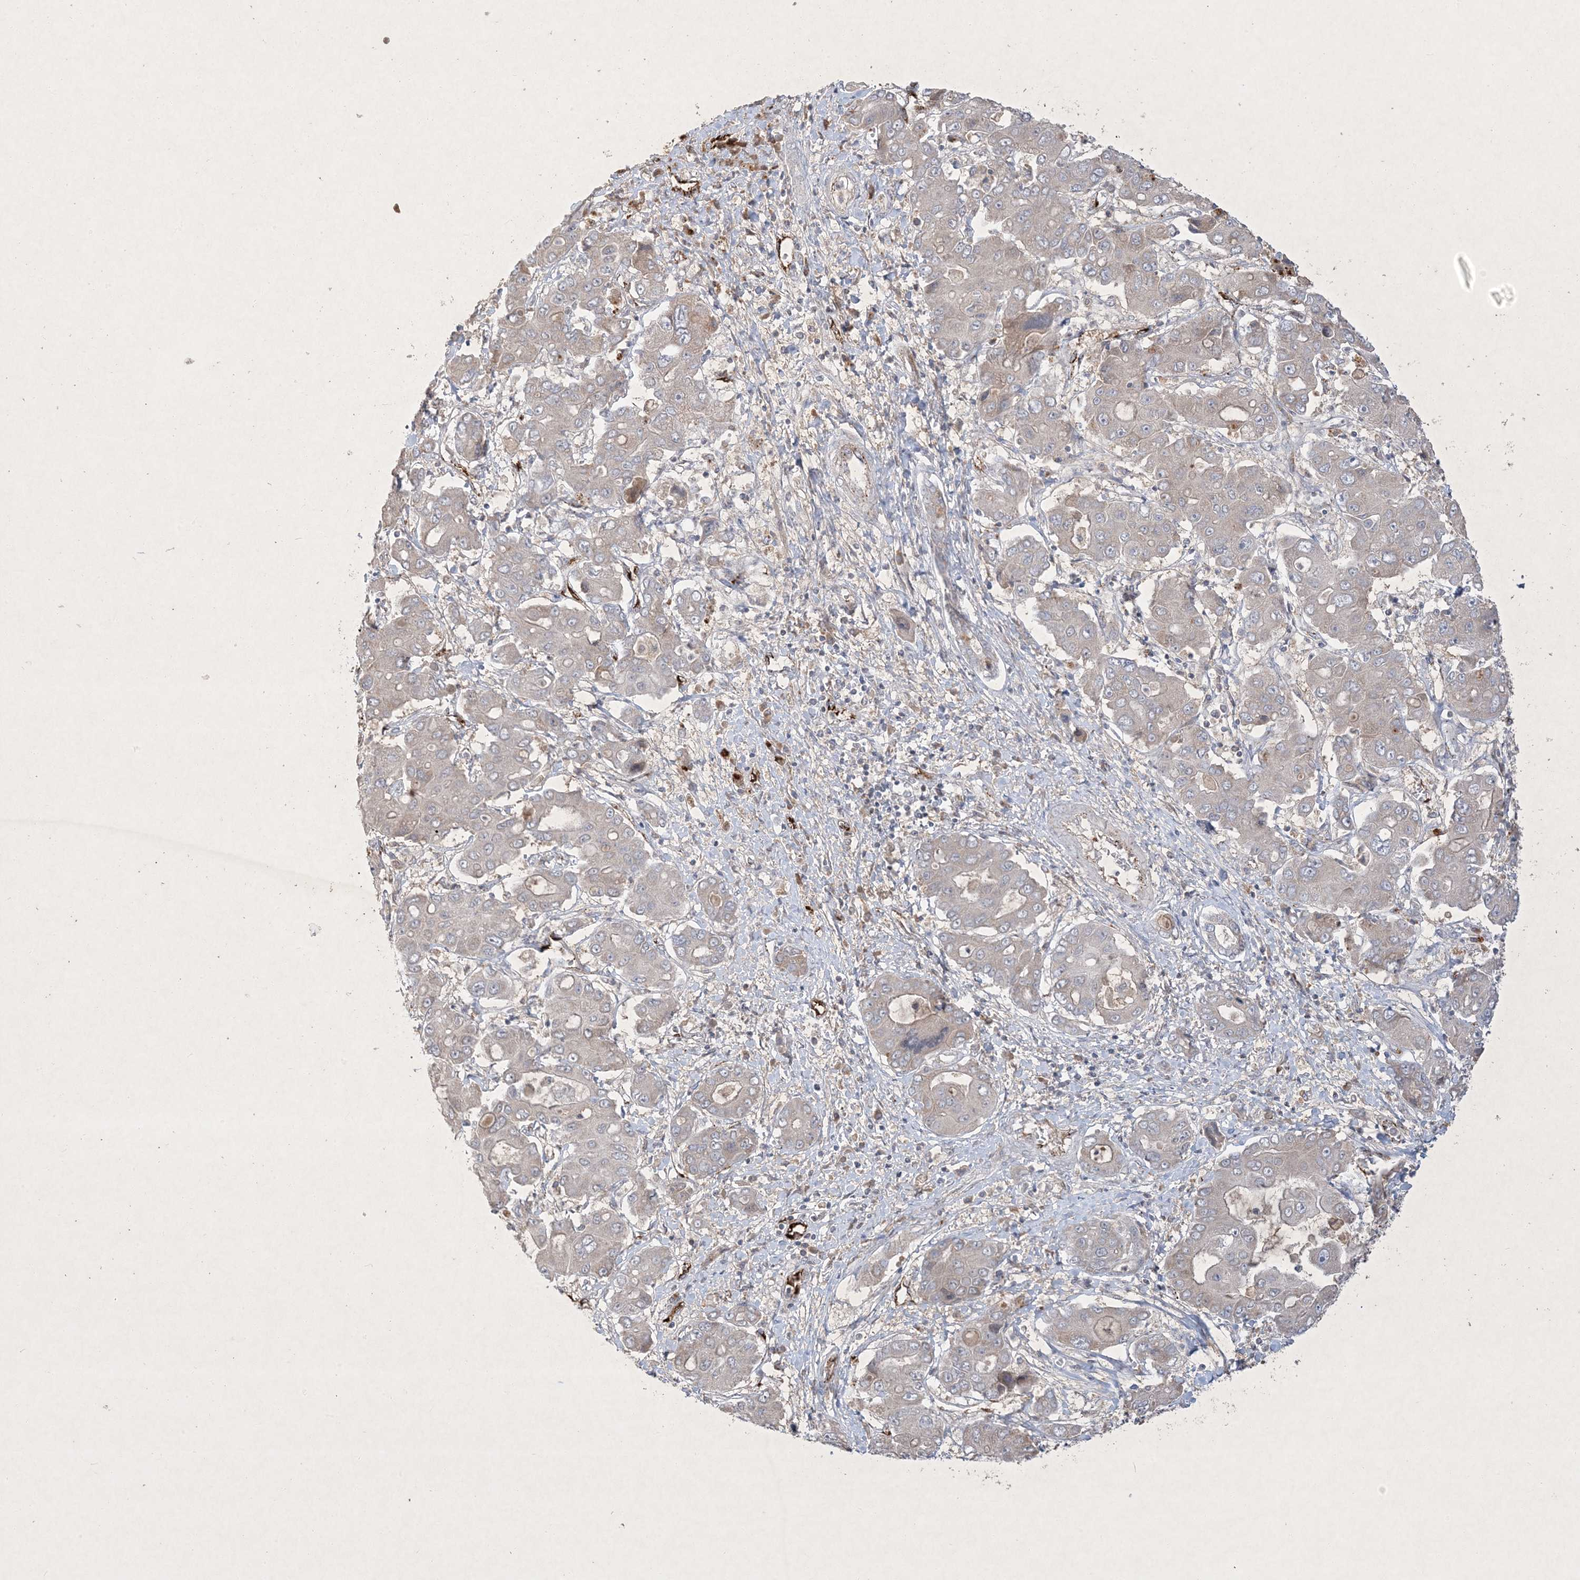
{"staining": {"intensity": "negative", "quantity": "none", "location": "none"}, "tissue": "liver cancer", "cell_type": "Tumor cells", "image_type": "cancer", "snomed": [{"axis": "morphology", "description": "Cholangiocarcinoma"}, {"axis": "topography", "description": "Liver"}], "caption": "High magnification brightfield microscopy of liver cancer stained with DAB (3,3'-diaminobenzidine) (brown) and counterstained with hematoxylin (blue): tumor cells show no significant positivity.", "gene": "PRSS36", "patient": {"sex": "male", "age": 67}}